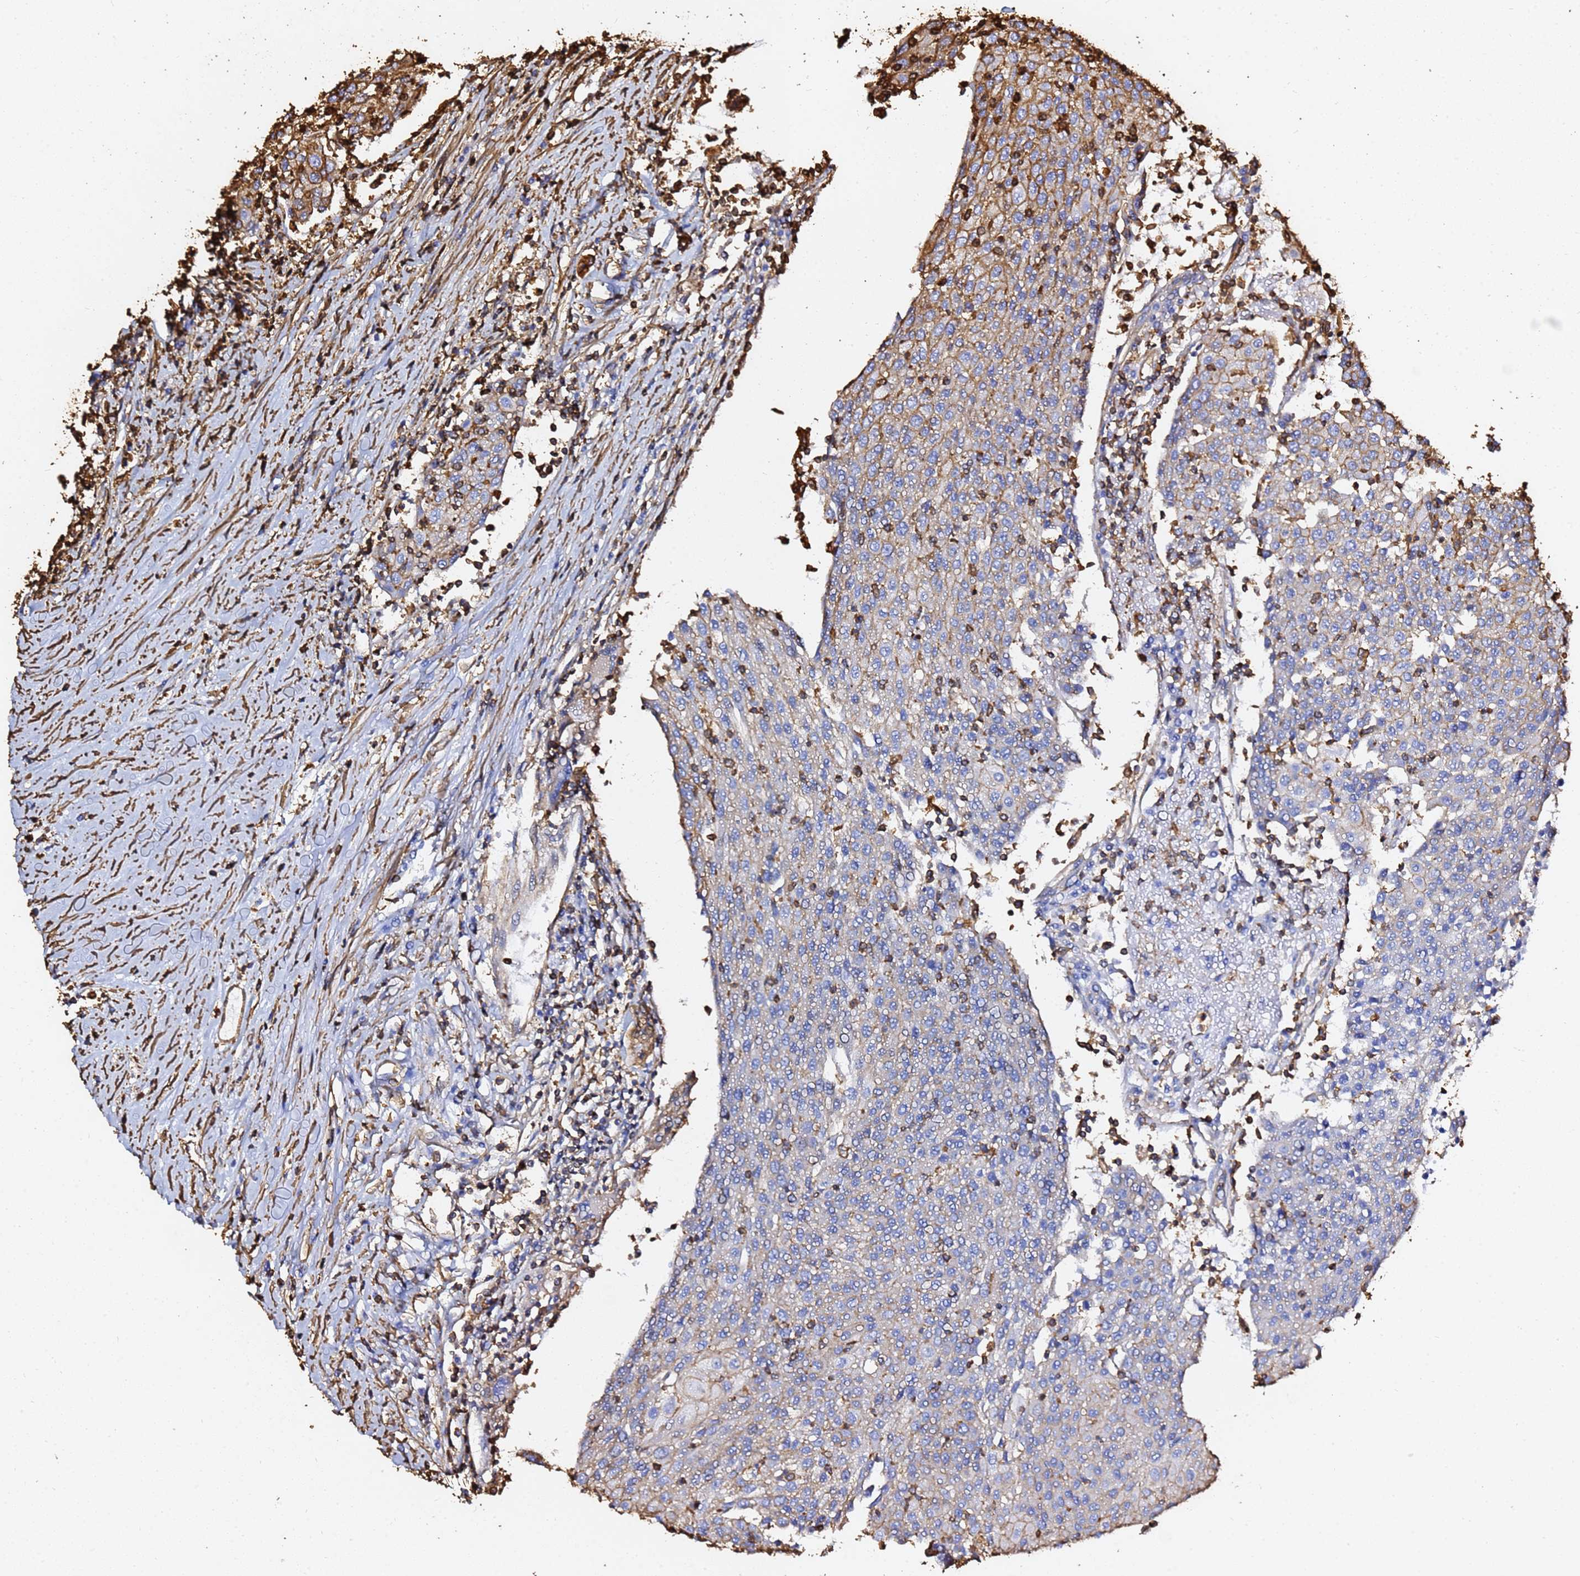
{"staining": {"intensity": "moderate", "quantity": "<25%", "location": "cytoplasmic/membranous"}, "tissue": "urothelial cancer", "cell_type": "Tumor cells", "image_type": "cancer", "snomed": [{"axis": "morphology", "description": "Urothelial carcinoma, High grade"}, {"axis": "topography", "description": "Urinary bladder"}], "caption": "This is a photomicrograph of immunohistochemistry (IHC) staining of urothelial cancer, which shows moderate positivity in the cytoplasmic/membranous of tumor cells.", "gene": "ACTB", "patient": {"sex": "female", "age": 85}}